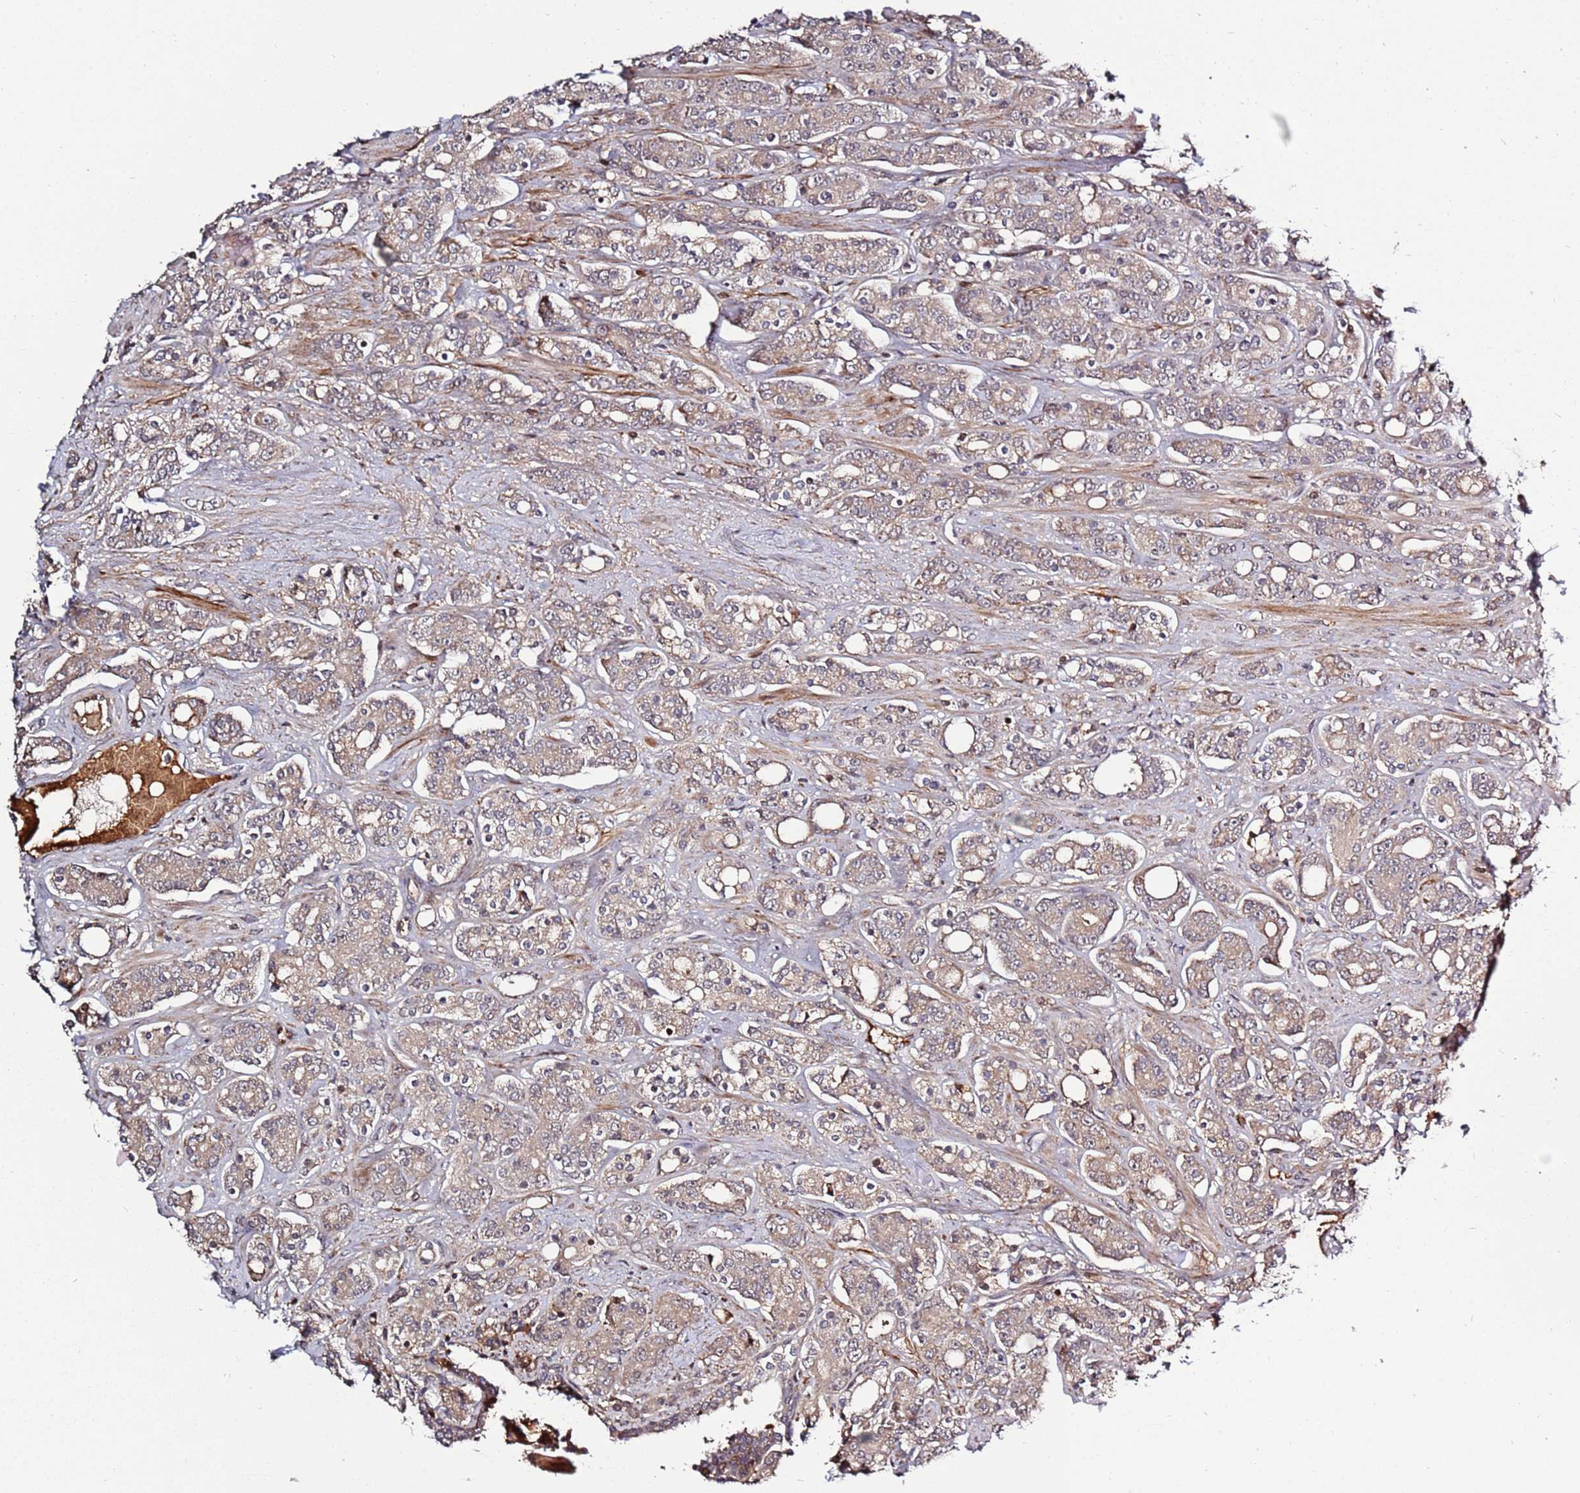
{"staining": {"intensity": "weak", "quantity": ">75%", "location": "cytoplasmic/membranous"}, "tissue": "prostate cancer", "cell_type": "Tumor cells", "image_type": "cancer", "snomed": [{"axis": "morphology", "description": "Adenocarcinoma, High grade"}, {"axis": "topography", "description": "Prostate"}], "caption": "Immunohistochemical staining of human prostate adenocarcinoma (high-grade) exhibits low levels of weak cytoplasmic/membranous protein positivity in approximately >75% of tumor cells.", "gene": "RHBDL1", "patient": {"sex": "male", "age": 62}}